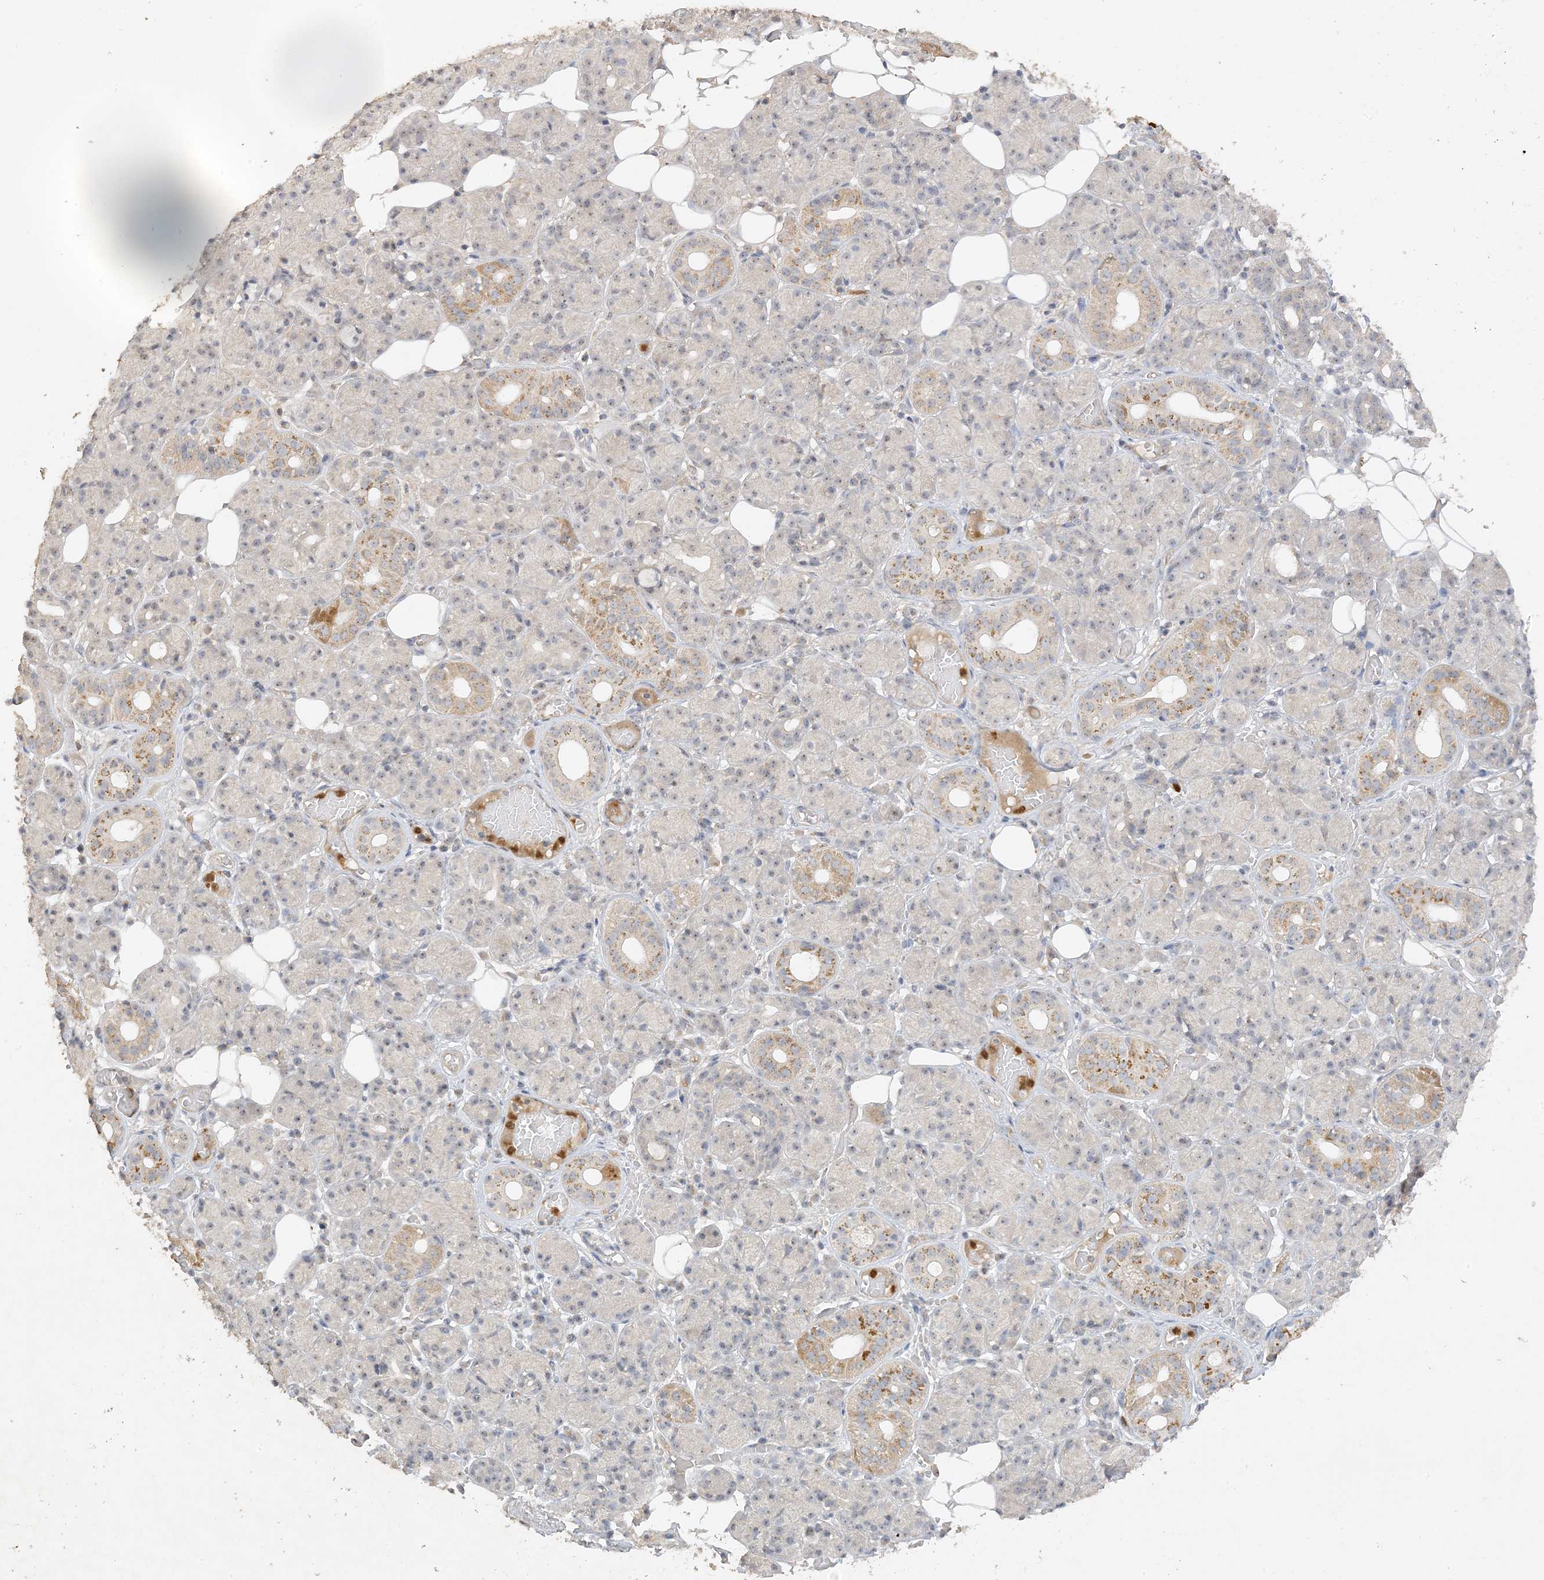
{"staining": {"intensity": "moderate", "quantity": "<25%", "location": "cytoplasmic/membranous"}, "tissue": "salivary gland", "cell_type": "Glandular cells", "image_type": "normal", "snomed": [{"axis": "morphology", "description": "Normal tissue, NOS"}, {"axis": "topography", "description": "Salivary gland"}], "caption": "Human salivary gland stained with a brown dye displays moderate cytoplasmic/membranous positive positivity in about <25% of glandular cells.", "gene": "DDX18", "patient": {"sex": "male", "age": 63}}